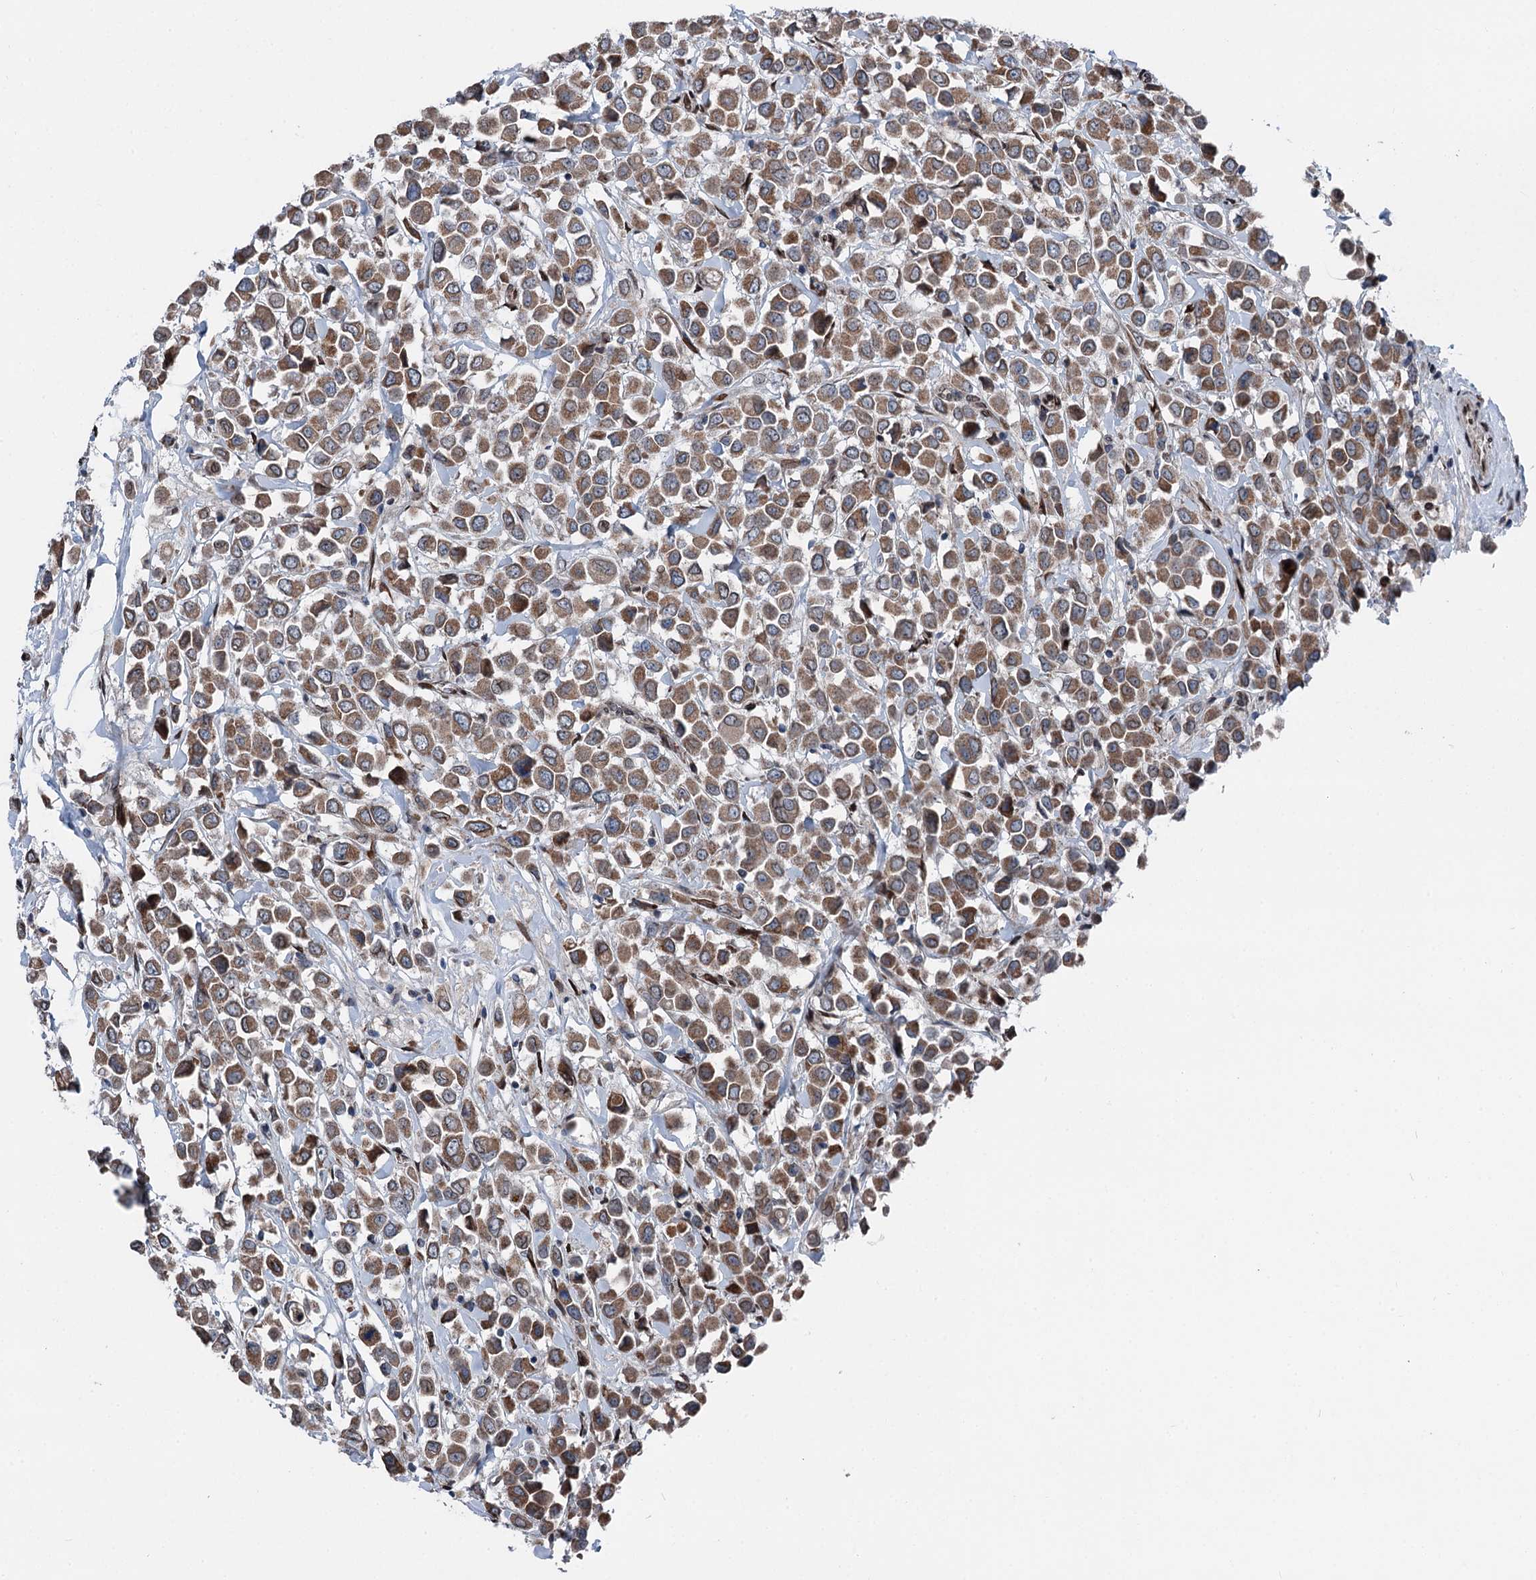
{"staining": {"intensity": "moderate", "quantity": ">75%", "location": "cytoplasmic/membranous"}, "tissue": "breast cancer", "cell_type": "Tumor cells", "image_type": "cancer", "snomed": [{"axis": "morphology", "description": "Duct carcinoma"}, {"axis": "topography", "description": "Breast"}], "caption": "A medium amount of moderate cytoplasmic/membranous positivity is appreciated in approximately >75% of tumor cells in breast cancer tissue.", "gene": "MRPL14", "patient": {"sex": "female", "age": 61}}